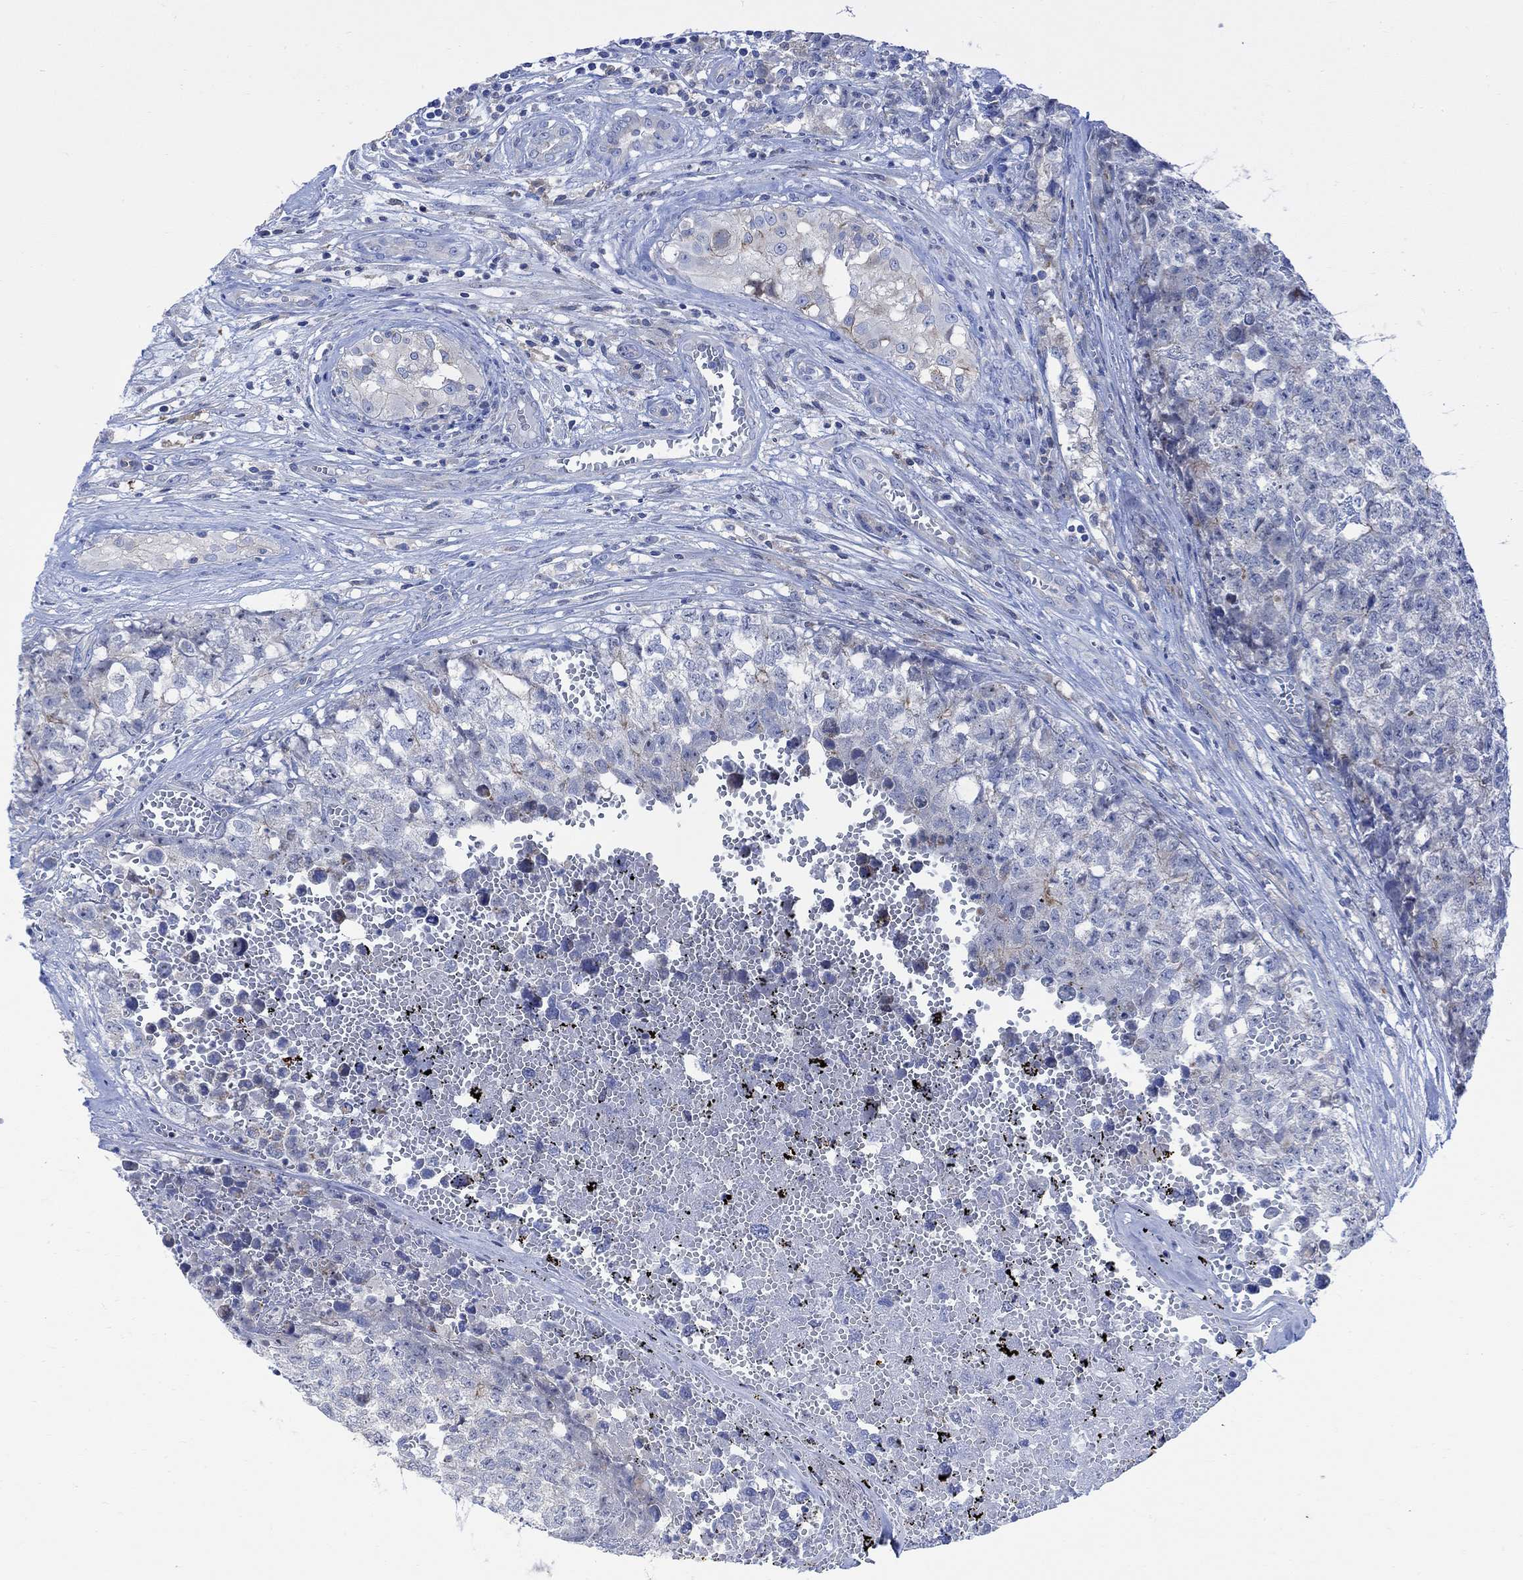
{"staining": {"intensity": "negative", "quantity": "none", "location": "none"}, "tissue": "testis cancer", "cell_type": "Tumor cells", "image_type": "cancer", "snomed": [{"axis": "morphology", "description": "Seminoma, NOS"}, {"axis": "morphology", "description": "Carcinoma, Embryonal, NOS"}, {"axis": "topography", "description": "Testis"}], "caption": "This is an IHC image of testis cancer (embryonal carcinoma). There is no positivity in tumor cells.", "gene": "ARSK", "patient": {"sex": "male", "age": 22}}